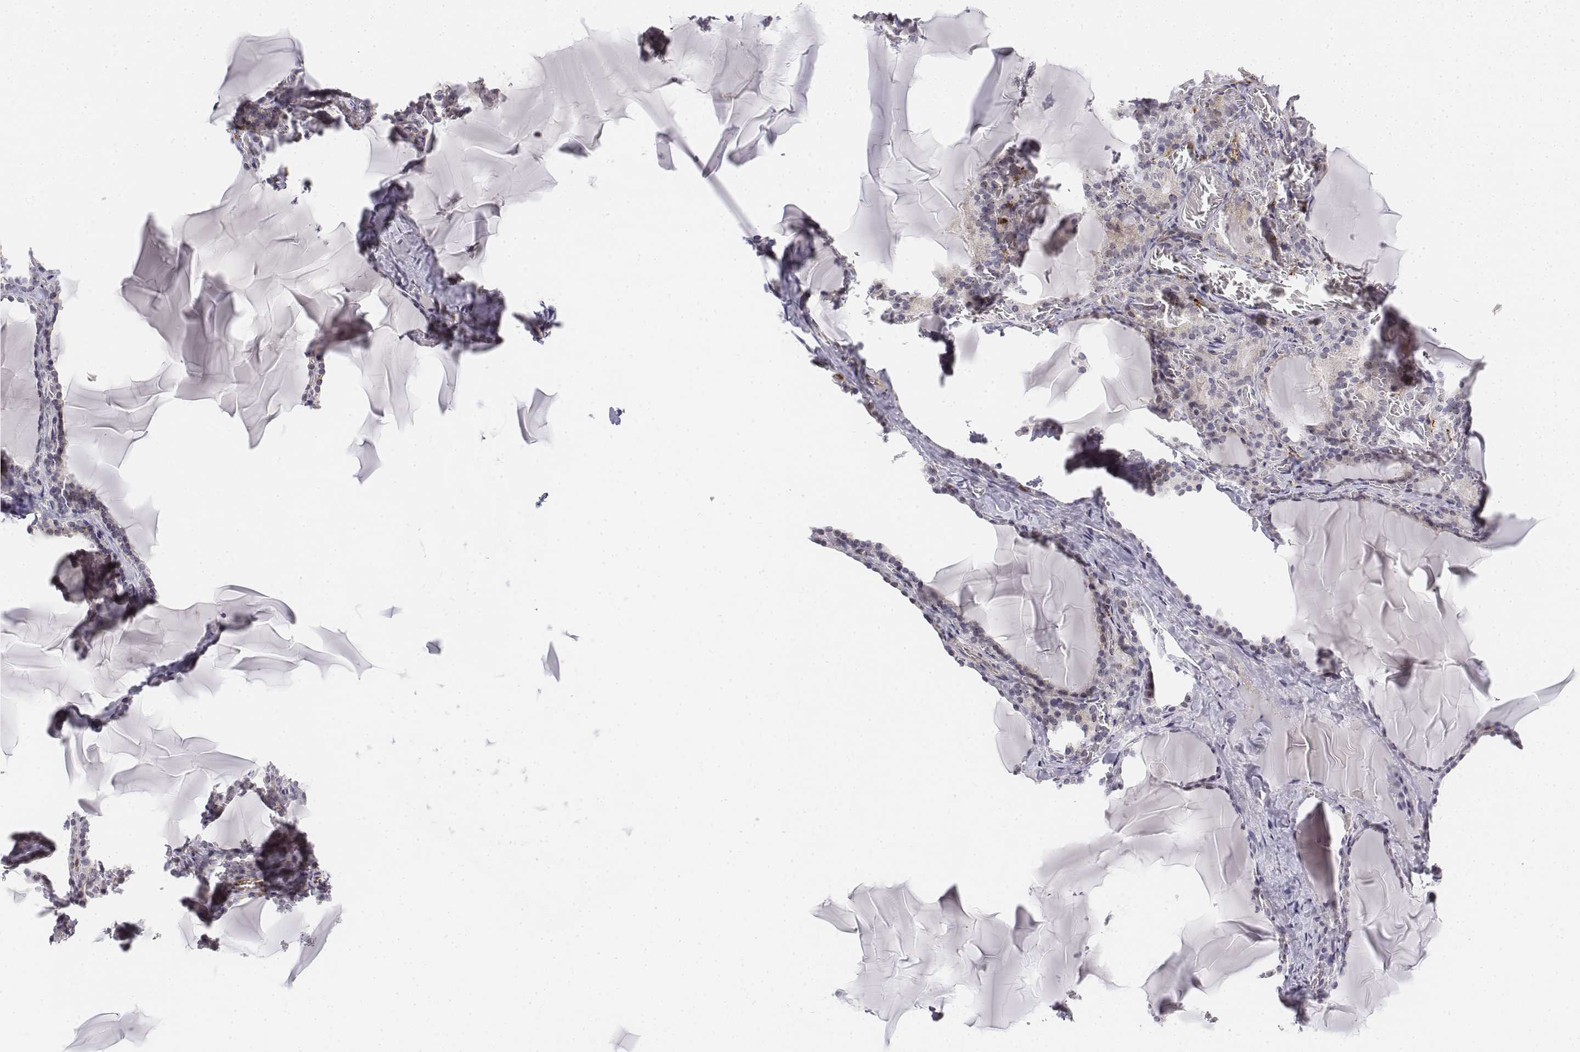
{"staining": {"intensity": "negative", "quantity": "none", "location": "none"}, "tissue": "thyroid gland", "cell_type": "Glandular cells", "image_type": "normal", "snomed": [{"axis": "morphology", "description": "Normal tissue, NOS"}, {"axis": "morphology", "description": "Hyperplasia, NOS"}, {"axis": "topography", "description": "Thyroid gland"}], "caption": "The image exhibits no staining of glandular cells in benign thyroid gland. The staining is performed using DAB (3,3'-diaminobenzidine) brown chromogen with nuclei counter-stained in using hematoxylin.", "gene": "CD14", "patient": {"sex": "female", "age": 27}}